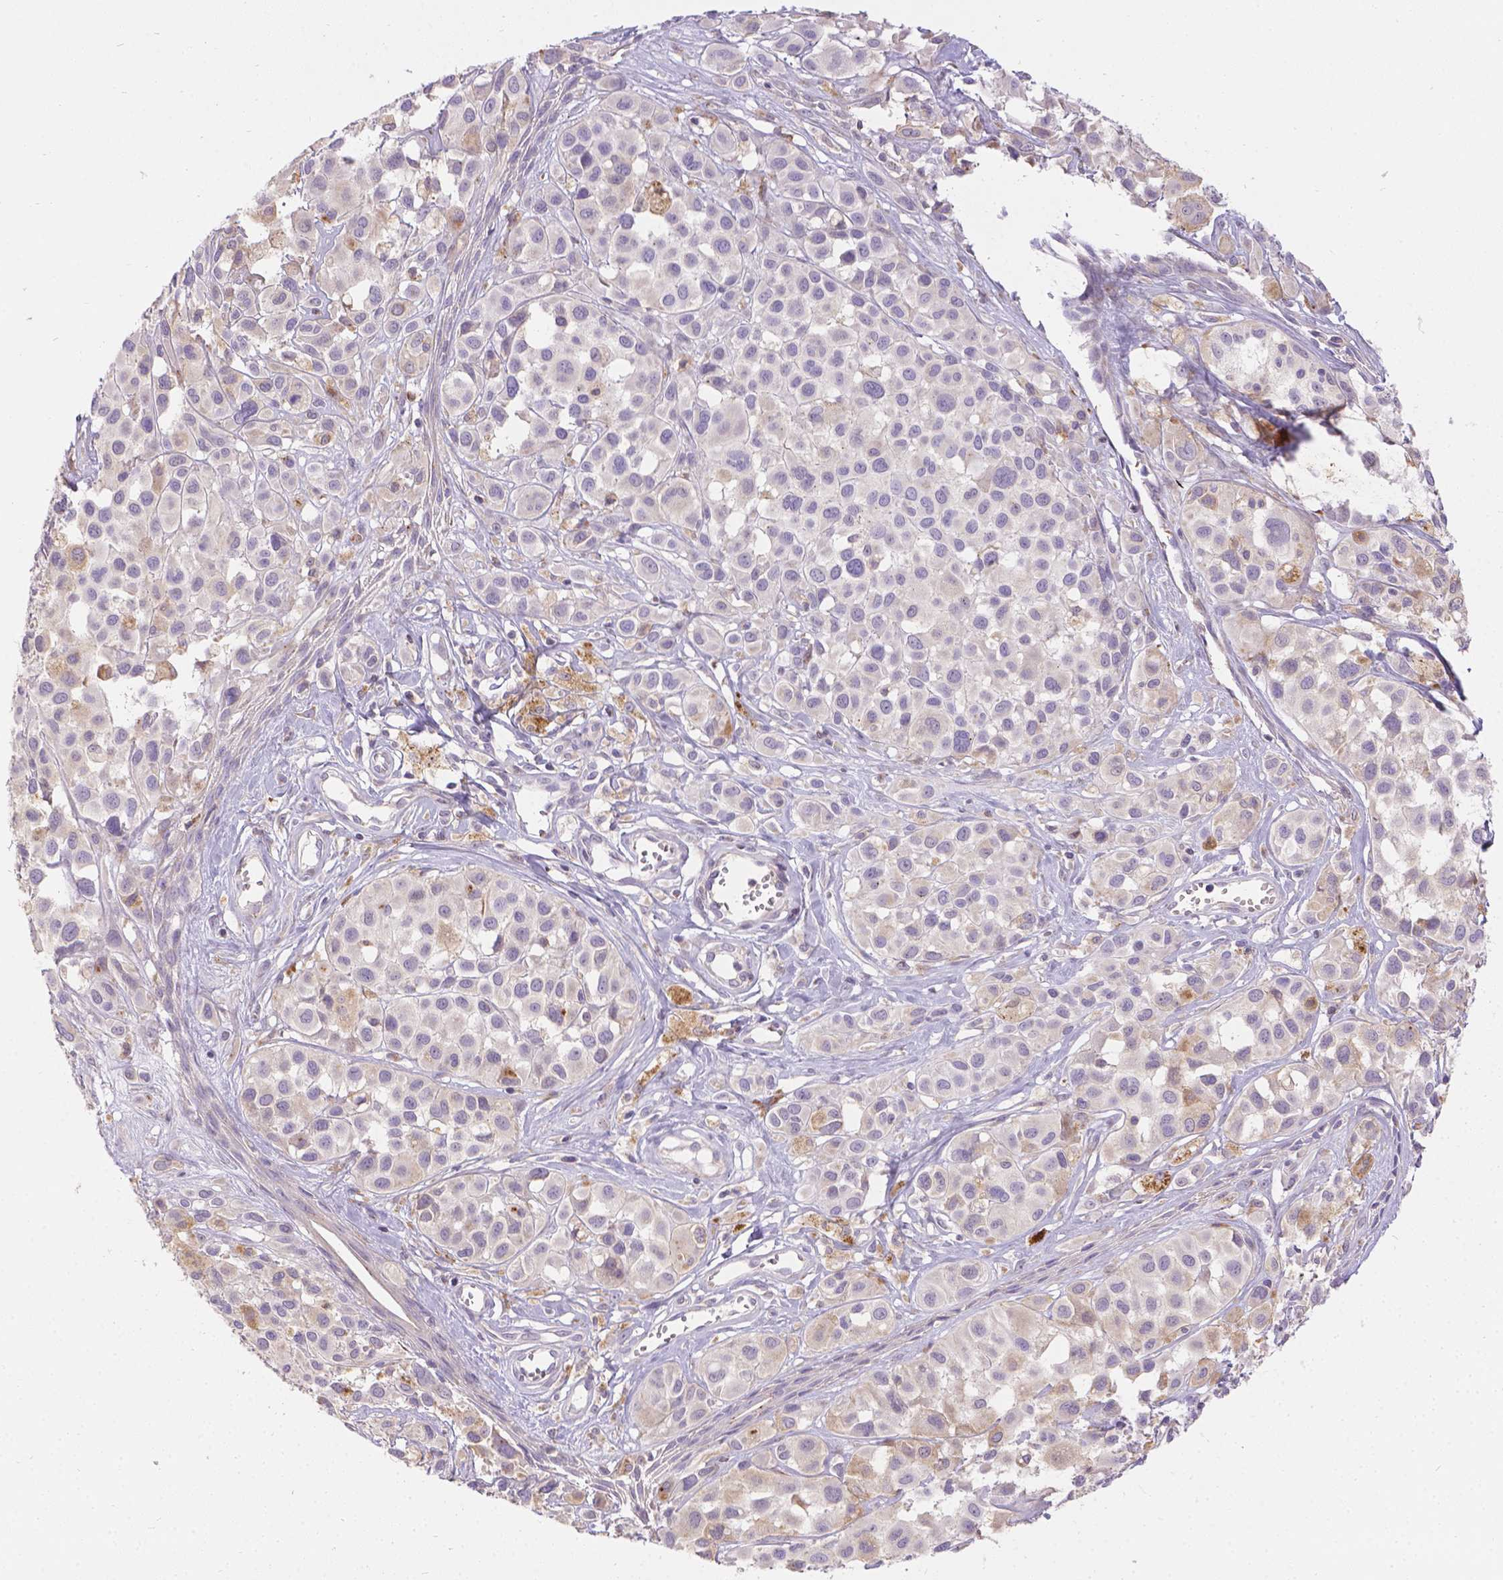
{"staining": {"intensity": "negative", "quantity": "none", "location": "none"}, "tissue": "melanoma", "cell_type": "Tumor cells", "image_type": "cancer", "snomed": [{"axis": "morphology", "description": "Malignant melanoma, NOS"}, {"axis": "topography", "description": "Skin"}], "caption": "The immunohistochemistry photomicrograph has no significant staining in tumor cells of melanoma tissue.", "gene": "TM4SF18", "patient": {"sex": "male", "age": 77}}